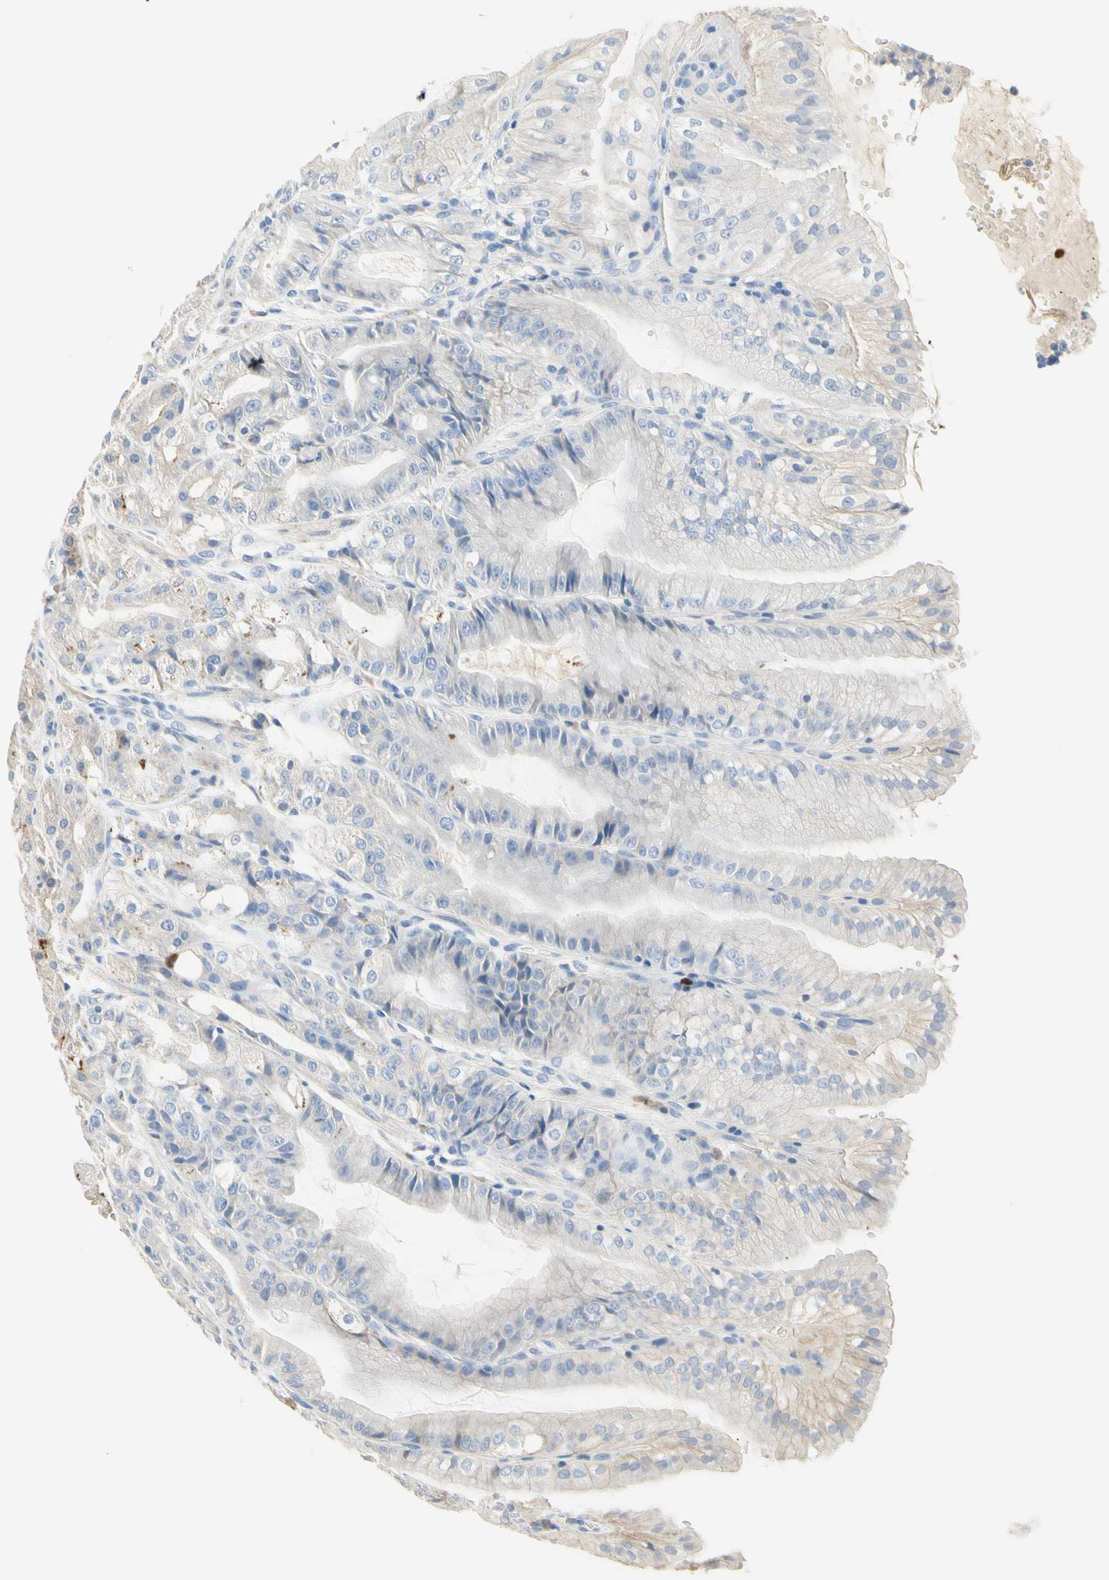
{"staining": {"intensity": "strong", "quantity": "25%-75%", "location": "cytoplasmic/membranous"}, "tissue": "stomach", "cell_type": "Glandular cells", "image_type": "normal", "snomed": [{"axis": "morphology", "description": "Normal tissue, NOS"}, {"axis": "topography", "description": "Stomach, lower"}], "caption": "Brown immunohistochemical staining in benign human stomach shows strong cytoplasmic/membranous expression in approximately 25%-75% of glandular cells. (brown staining indicates protein expression, while blue staining denotes nuclei).", "gene": "NECTIN4", "patient": {"sex": "male", "age": 71}}